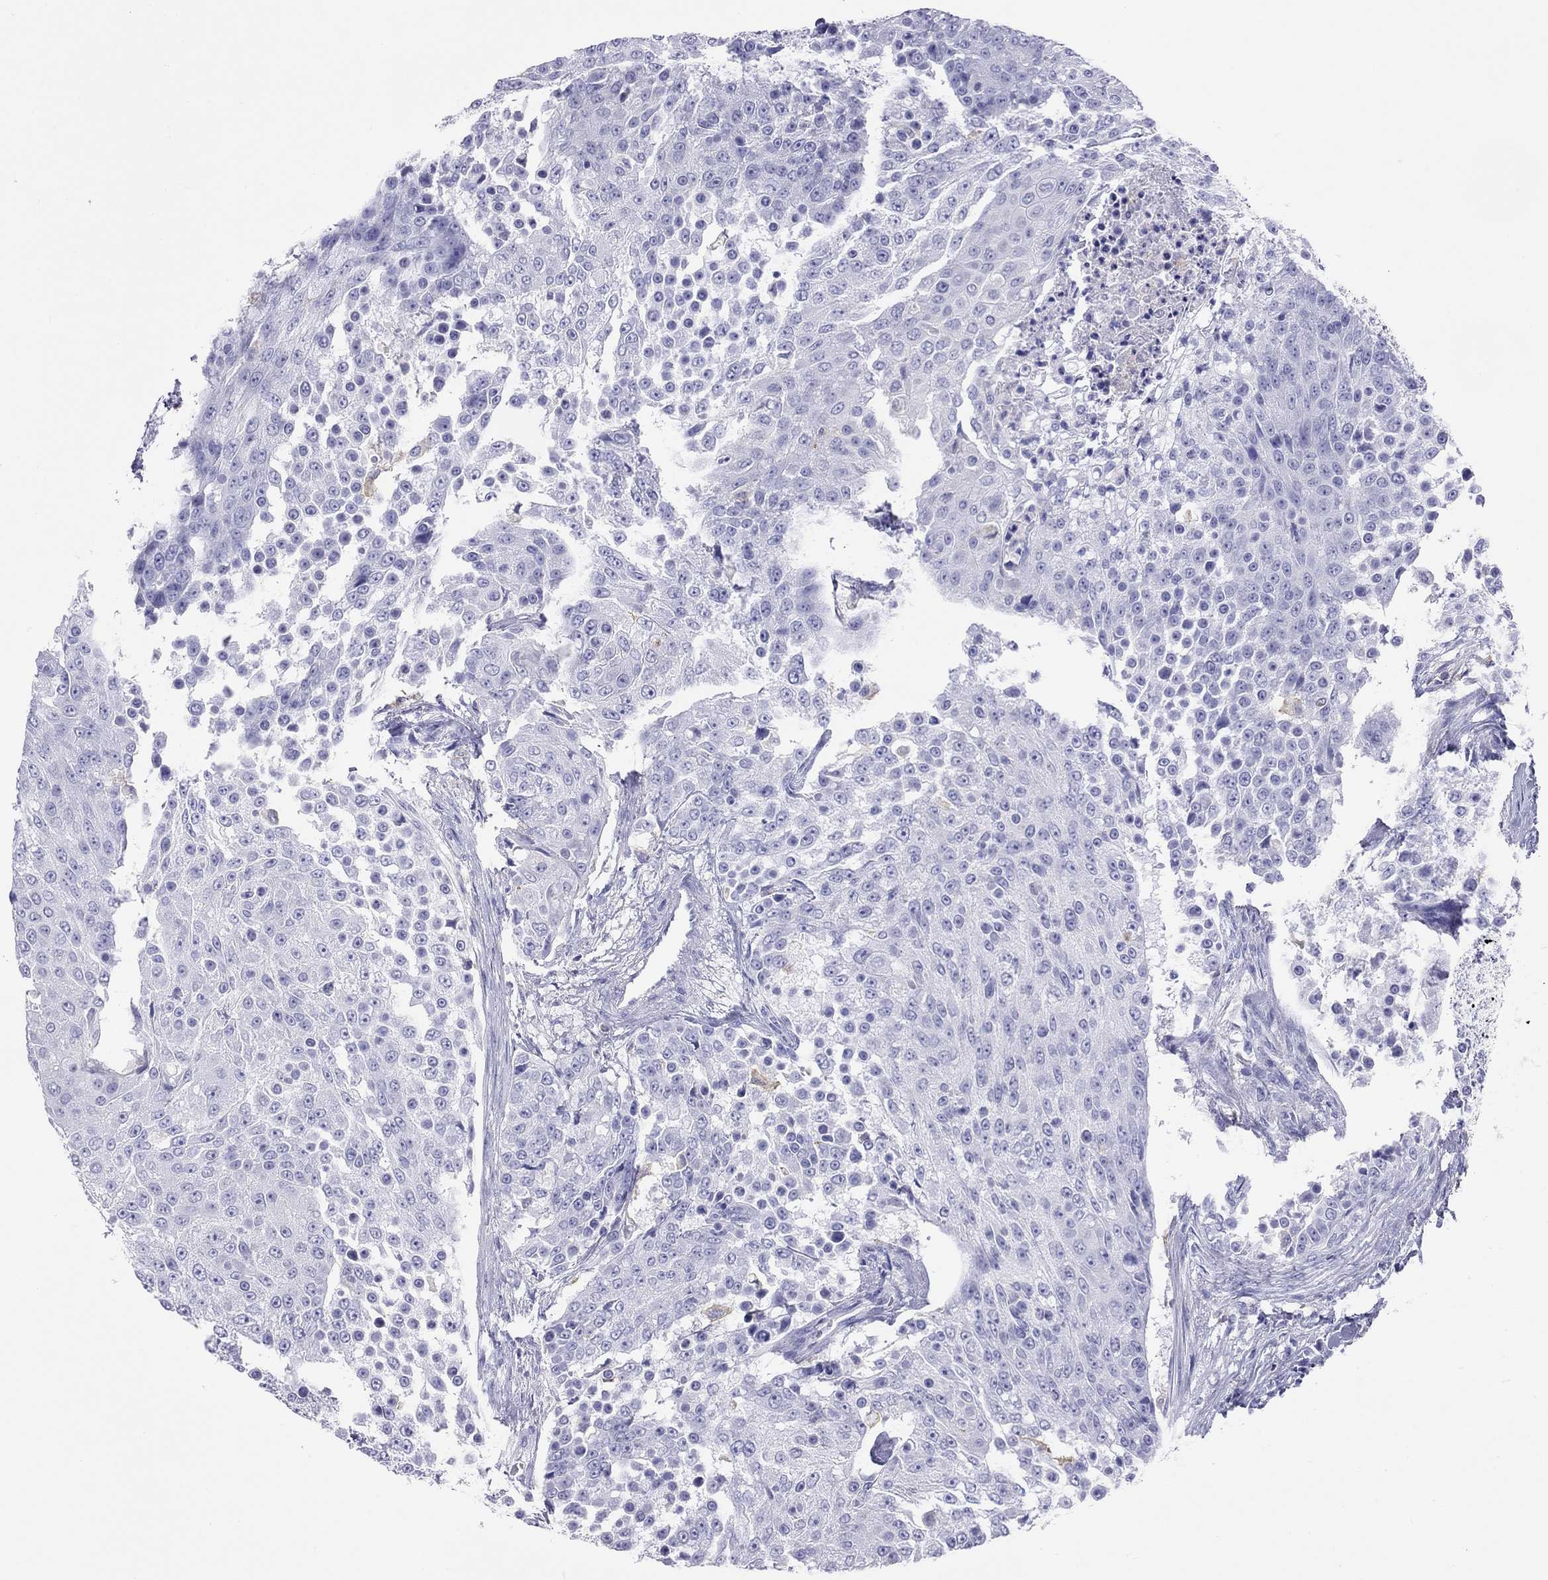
{"staining": {"intensity": "negative", "quantity": "none", "location": "none"}, "tissue": "urothelial cancer", "cell_type": "Tumor cells", "image_type": "cancer", "snomed": [{"axis": "morphology", "description": "Urothelial carcinoma, High grade"}, {"axis": "topography", "description": "Urinary bladder"}], "caption": "Tumor cells are negative for brown protein staining in high-grade urothelial carcinoma.", "gene": "HLA-DQB2", "patient": {"sex": "female", "age": 63}}